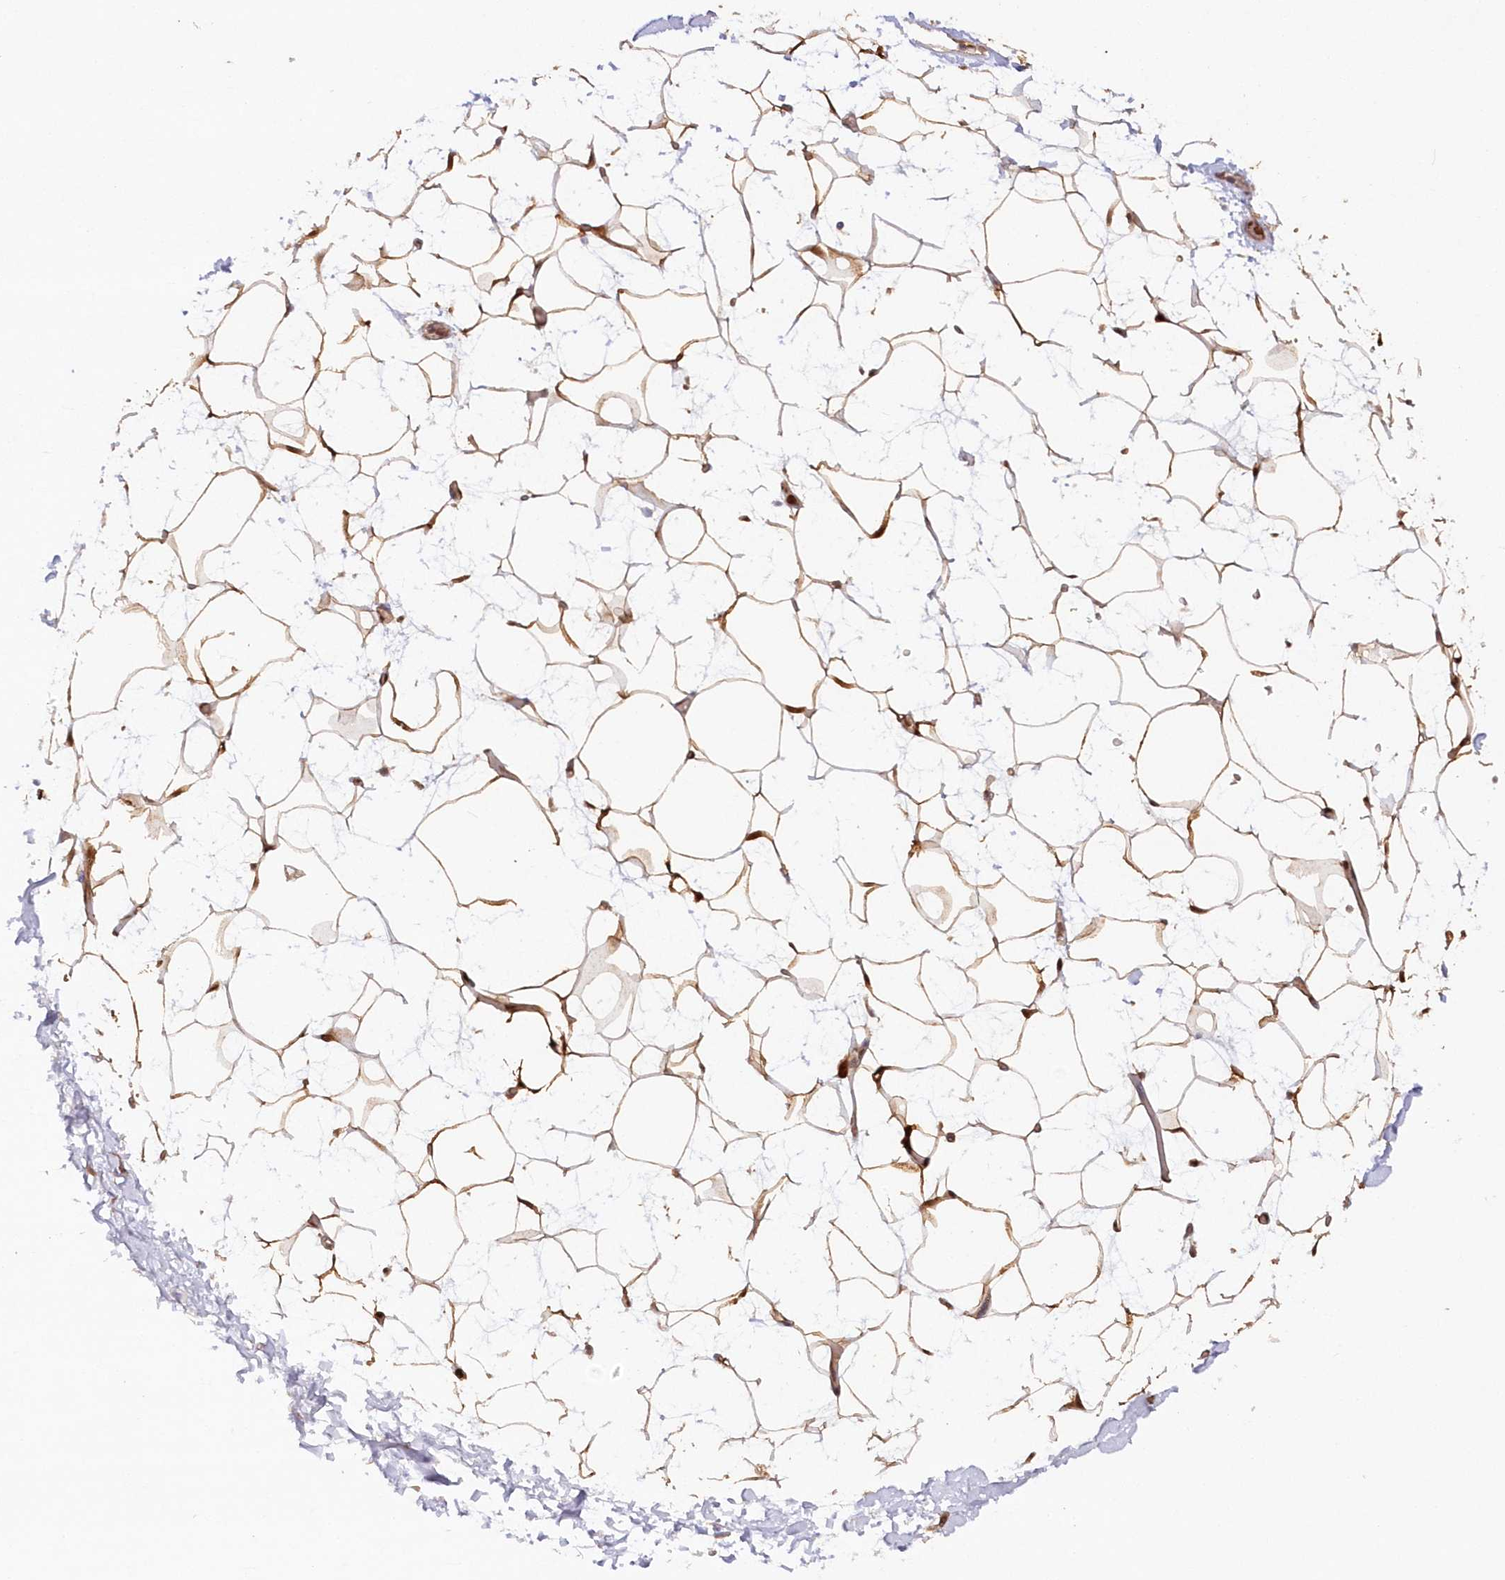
{"staining": {"intensity": "strong", "quantity": ">75%", "location": "cytoplasmic/membranous"}, "tissue": "adipose tissue", "cell_type": "Adipocytes", "image_type": "normal", "snomed": [{"axis": "morphology", "description": "Normal tissue, NOS"}, {"axis": "topography", "description": "Soft tissue"}], "caption": "Adipocytes exhibit high levels of strong cytoplasmic/membranous positivity in approximately >75% of cells in unremarkable adipose tissue.", "gene": "GBE1", "patient": {"sex": "male", "age": 72}}